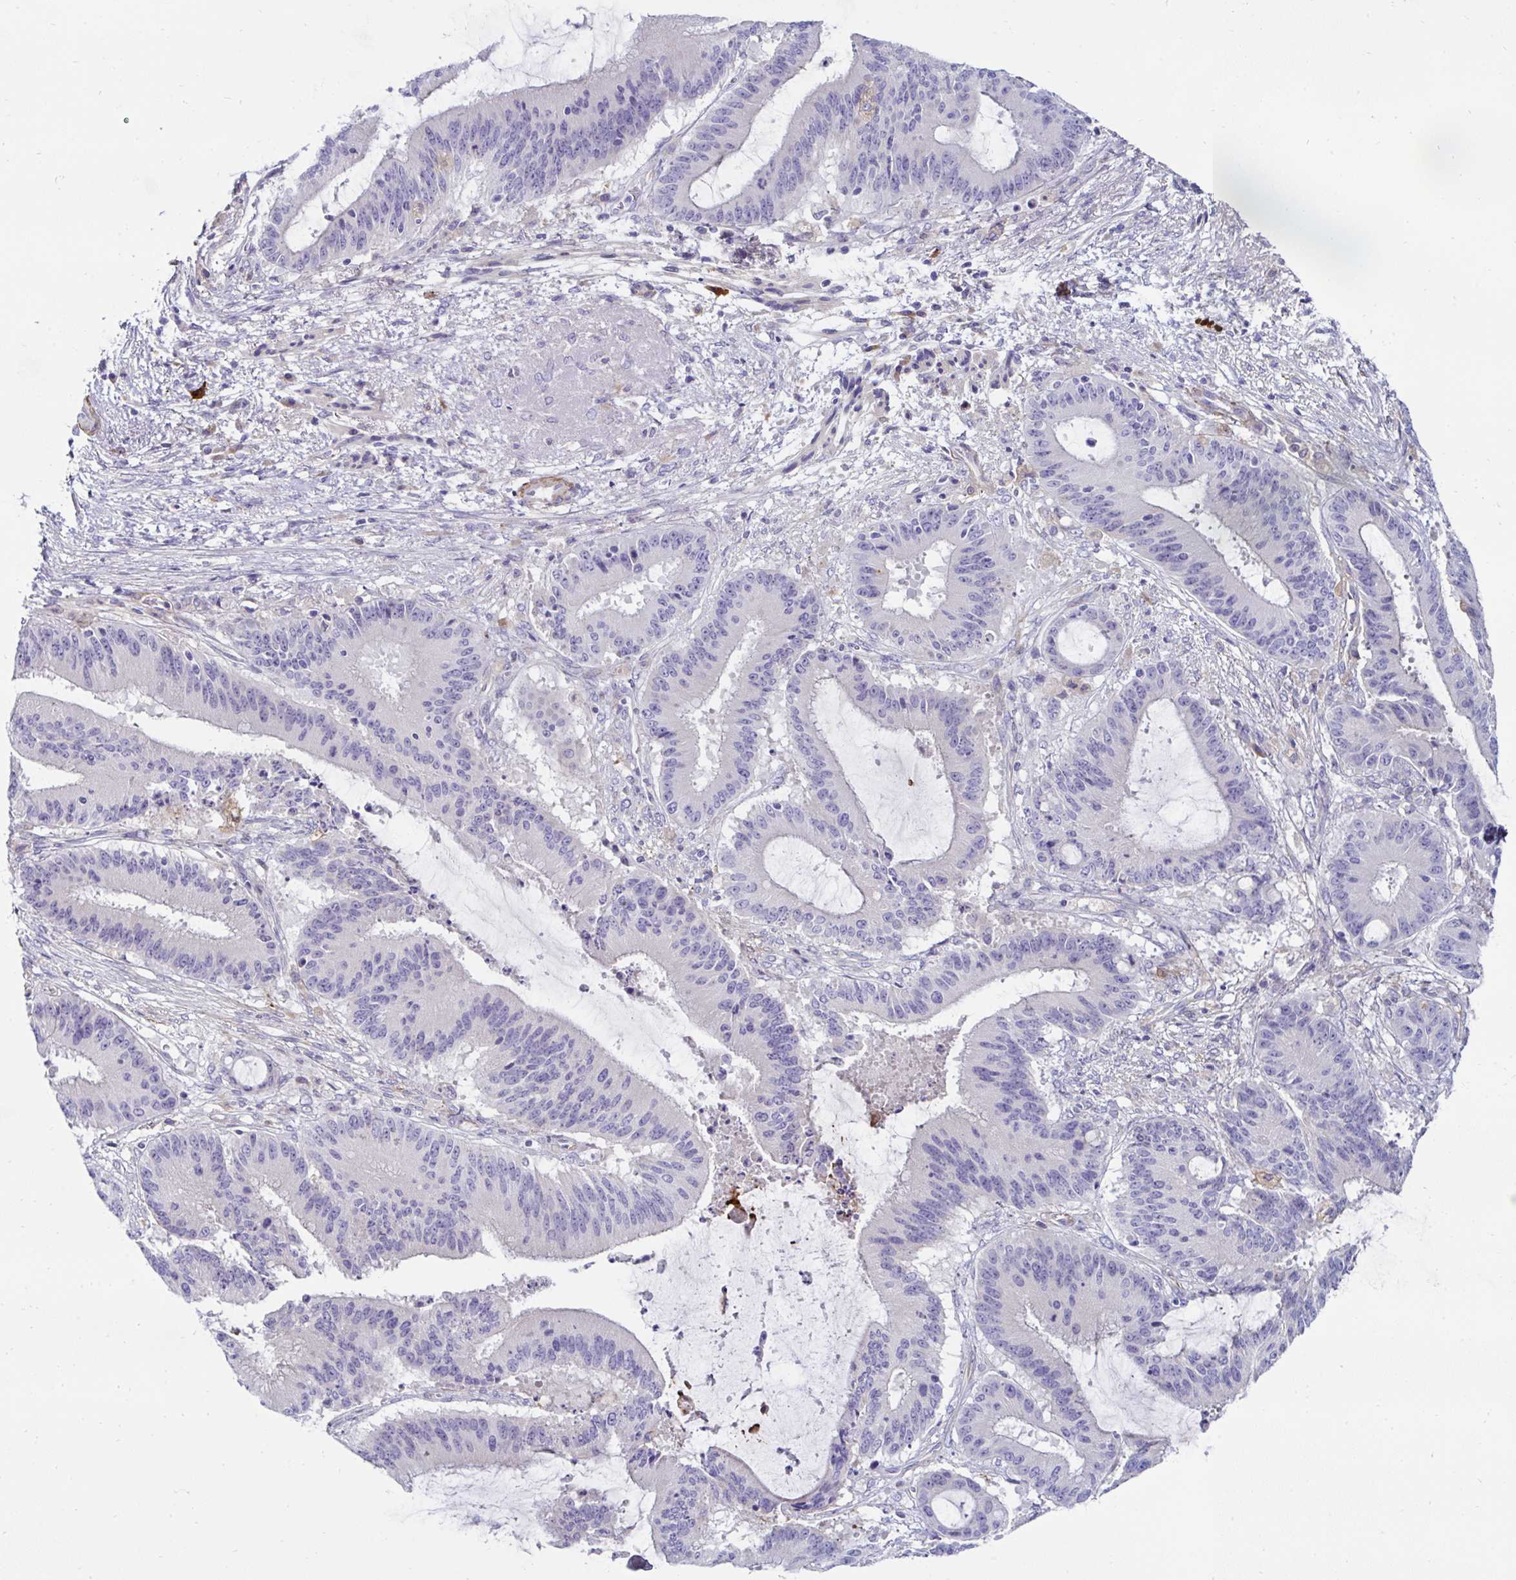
{"staining": {"intensity": "negative", "quantity": "none", "location": "none"}, "tissue": "liver cancer", "cell_type": "Tumor cells", "image_type": "cancer", "snomed": [{"axis": "morphology", "description": "Normal tissue, NOS"}, {"axis": "morphology", "description": "Cholangiocarcinoma"}, {"axis": "topography", "description": "Liver"}, {"axis": "topography", "description": "Peripheral nerve tissue"}], "caption": "Protein analysis of liver cancer demonstrates no significant positivity in tumor cells. (Brightfield microscopy of DAB immunohistochemistry (IHC) at high magnification).", "gene": "FBXL13", "patient": {"sex": "female", "age": 73}}